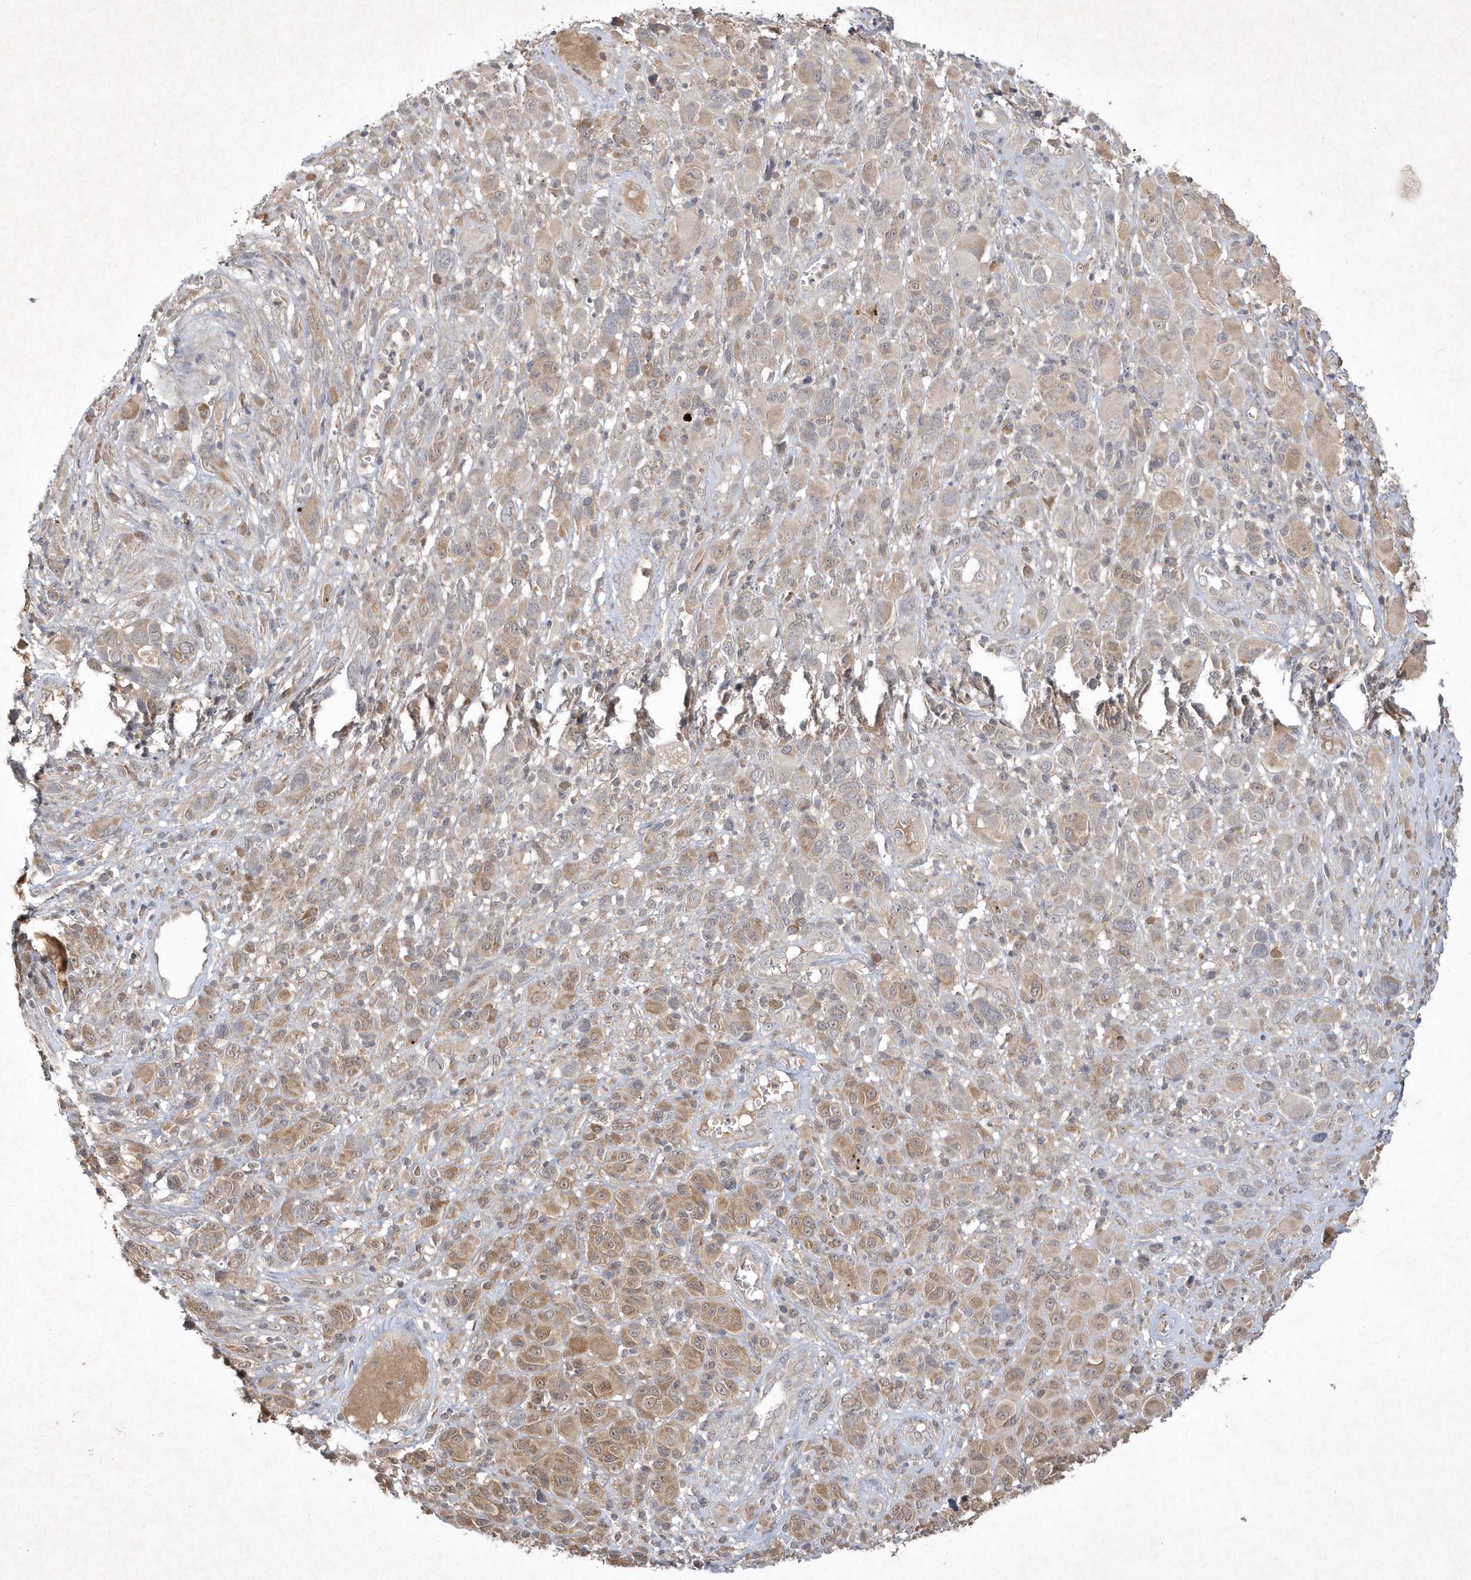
{"staining": {"intensity": "weak", "quantity": ">75%", "location": "cytoplasmic/membranous"}, "tissue": "melanoma", "cell_type": "Tumor cells", "image_type": "cancer", "snomed": [{"axis": "morphology", "description": "Malignant melanoma, NOS"}, {"axis": "topography", "description": "Skin of trunk"}], "caption": "Immunohistochemical staining of malignant melanoma reveals low levels of weak cytoplasmic/membranous expression in about >75% of tumor cells.", "gene": "AKR7A2", "patient": {"sex": "male", "age": 71}}